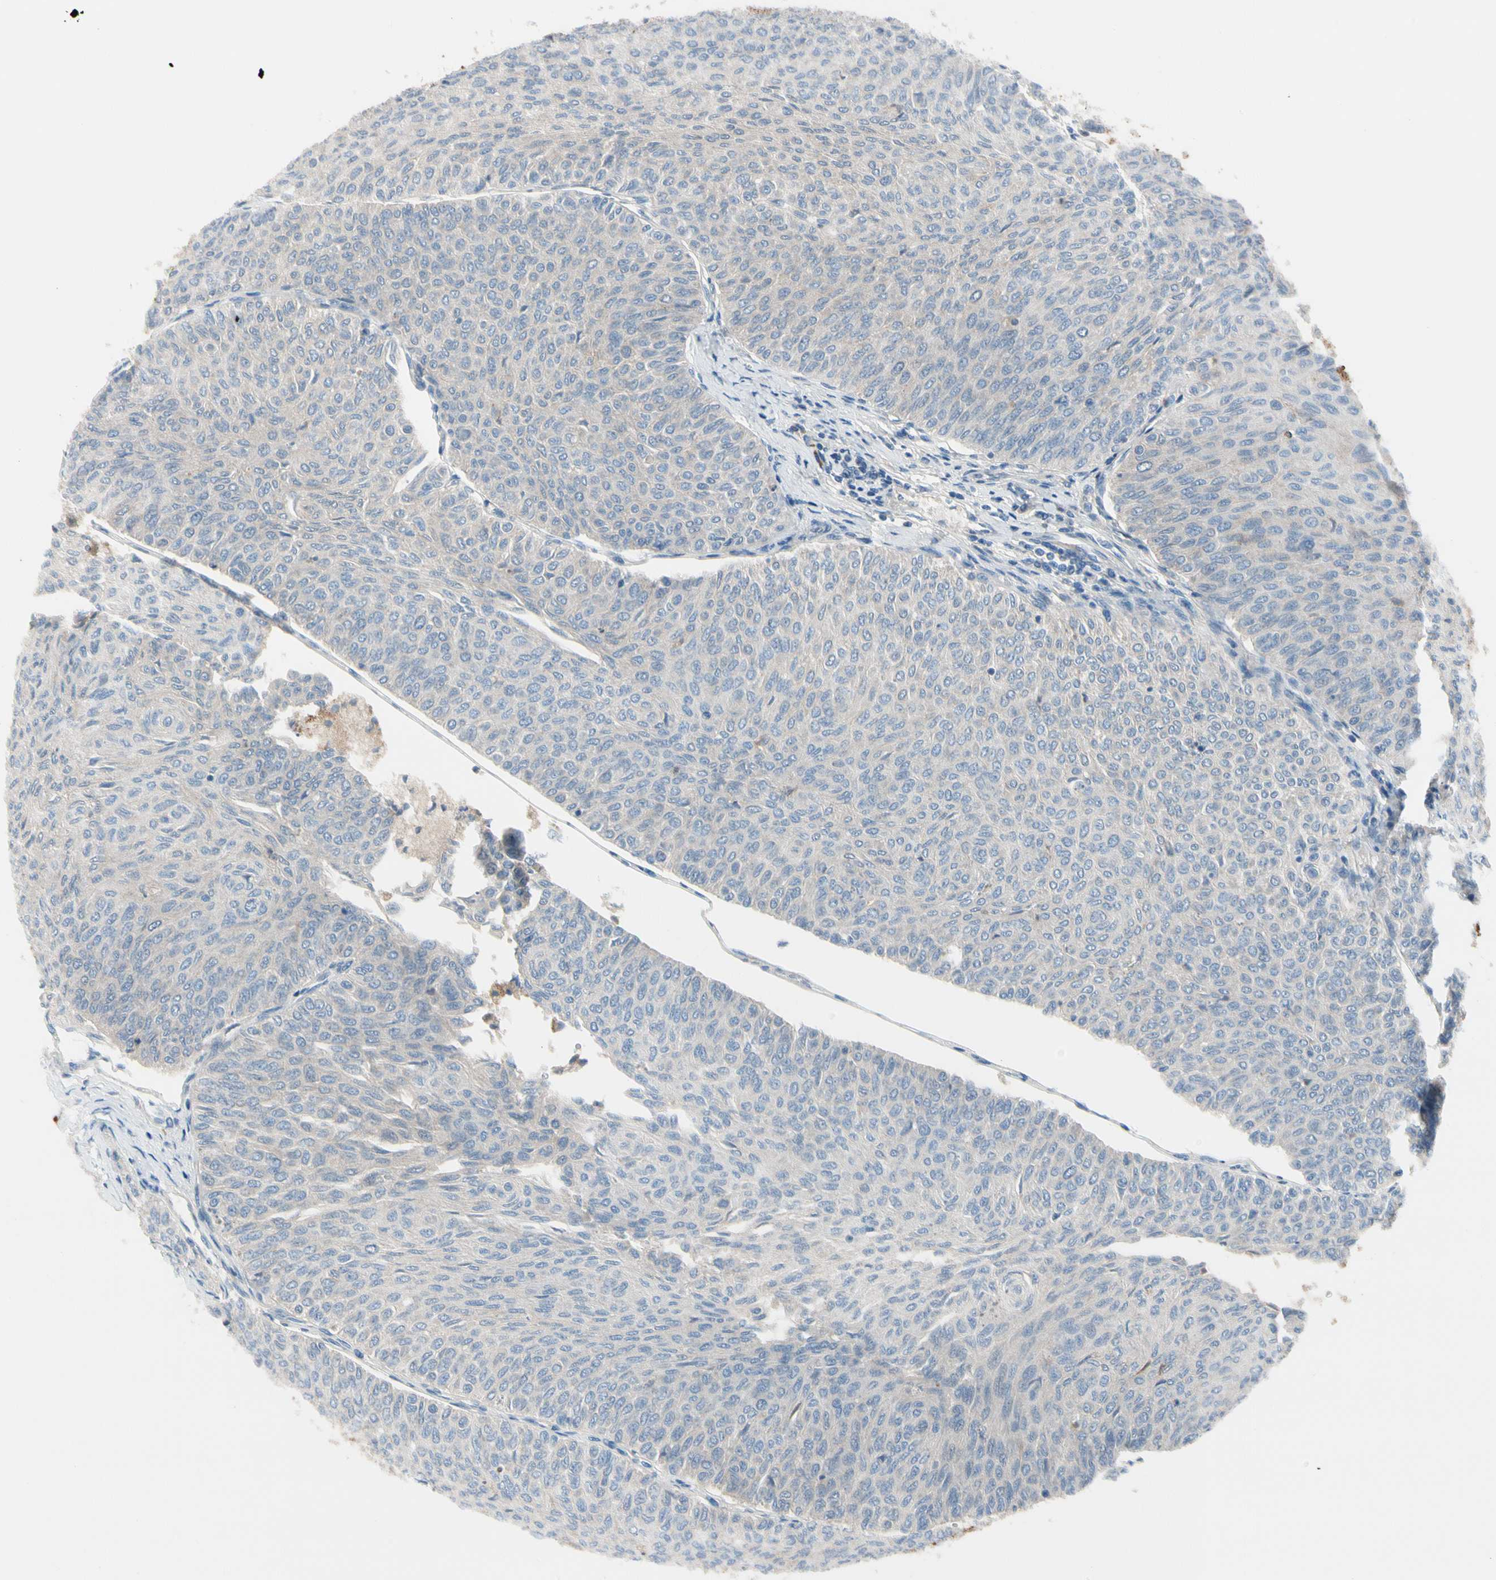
{"staining": {"intensity": "moderate", "quantity": "<25%", "location": "cytoplasmic/membranous"}, "tissue": "urothelial cancer", "cell_type": "Tumor cells", "image_type": "cancer", "snomed": [{"axis": "morphology", "description": "Urothelial carcinoma, Low grade"}, {"axis": "topography", "description": "Urinary bladder"}], "caption": "A photomicrograph of human urothelial carcinoma (low-grade) stained for a protein displays moderate cytoplasmic/membranous brown staining in tumor cells. The staining was performed using DAB to visualize the protein expression in brown, while the nuclei were stained in blue with hematoxylin (Magnification: 20x).", "gene": "HJURP", "patient": {"sex": "male", "age": 78}}